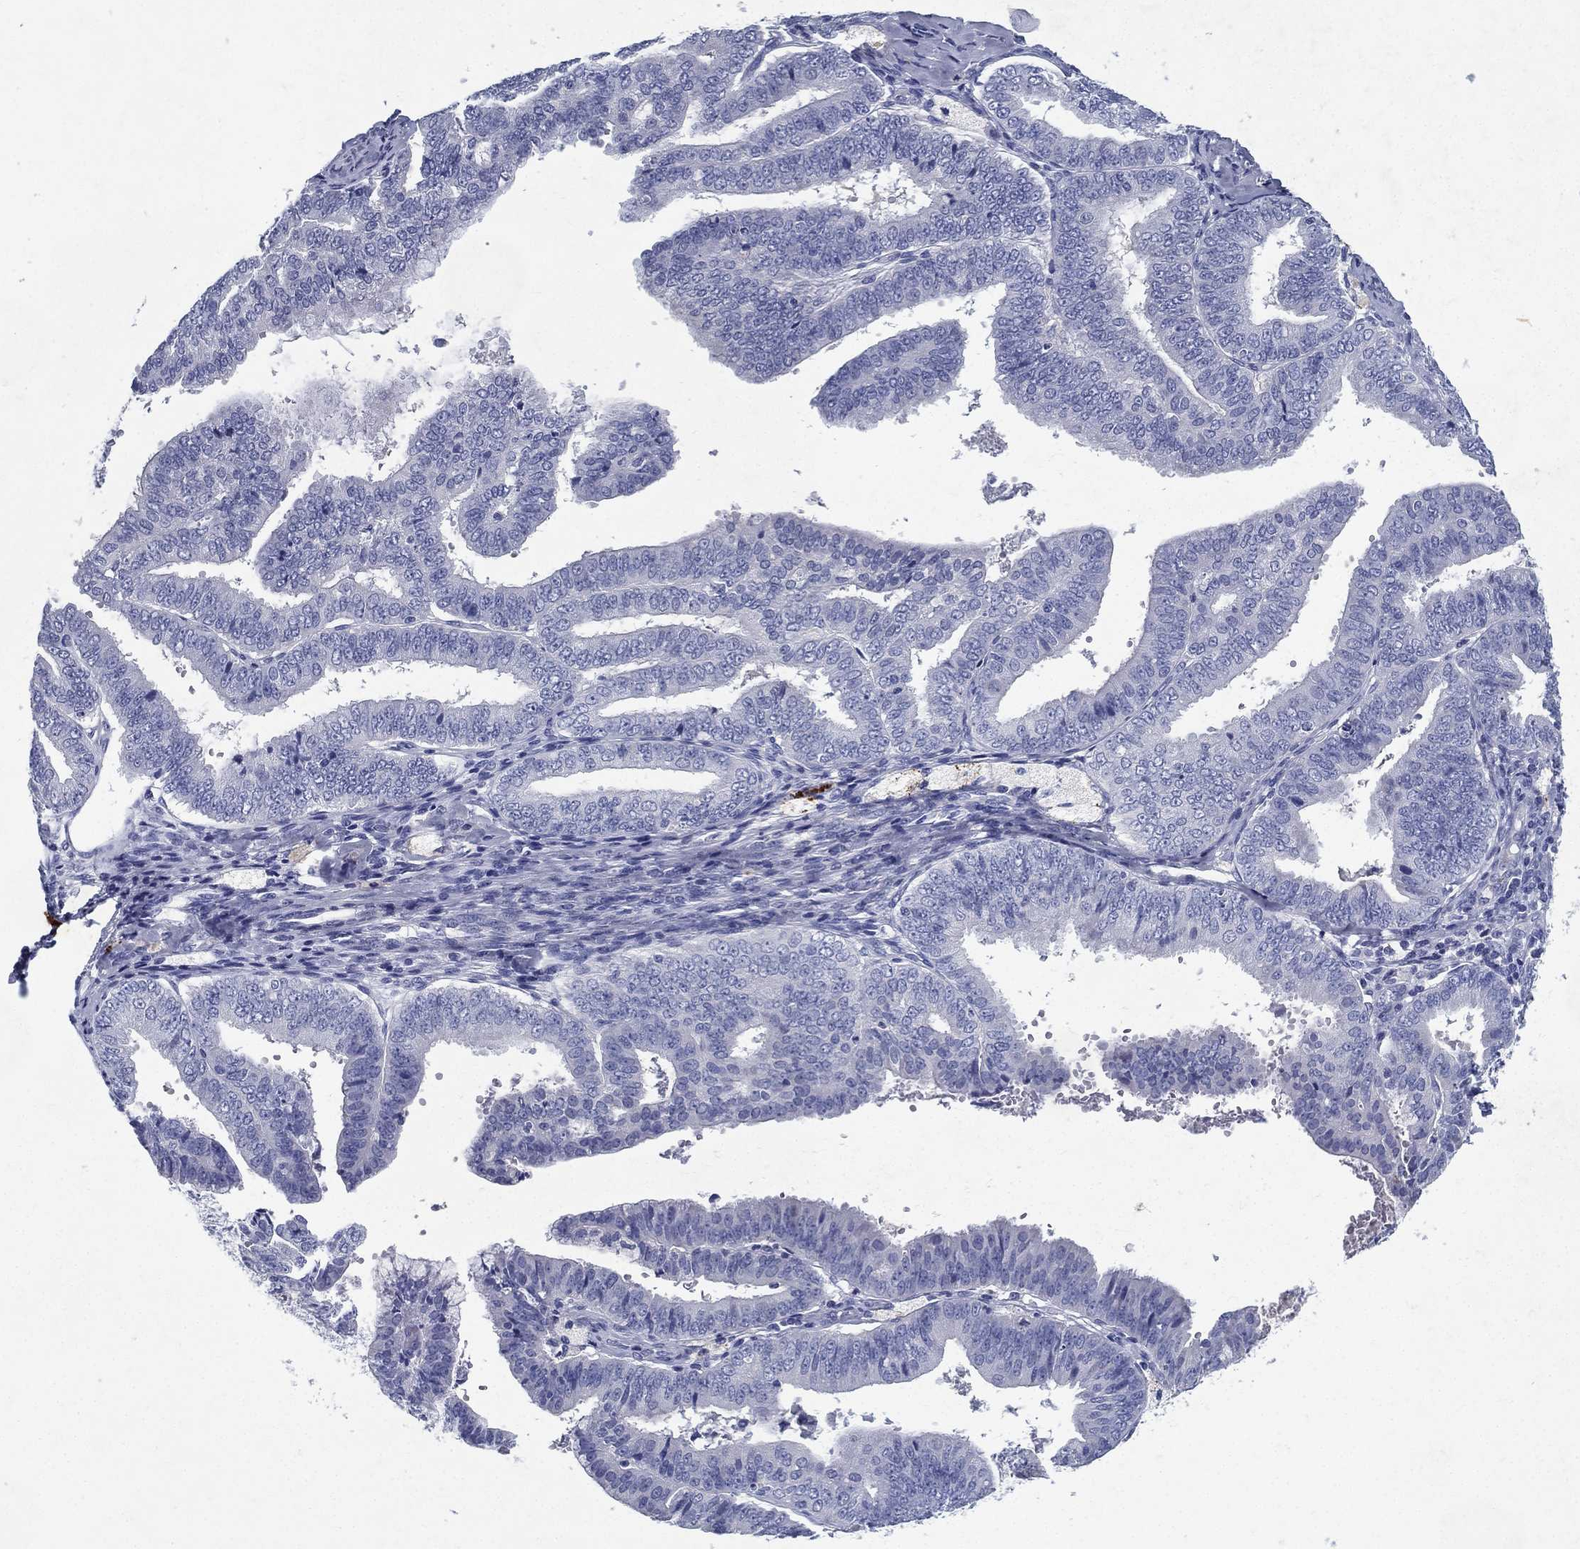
{"staining": {"intensity": "negative", "quantity": "none", "location": "none"}, "tissue": "endometrial cancer", "cell_type": "Tumor cells", "image_type": "cancer", "snomed": [{"axis": "morphology", "description": "Adenocarcinoma, NOS"}, {"axis": "topography", "description": "Endometrium"}], "caption": "An immunohistochemistry photomicrograph of adenocarcinoma (endometrial) is shown. There is no staining in tumor cells of adenocarcinoma (endometrial).", "gene": "RGS13", "patient": {"sex": "female", "age": 63}}